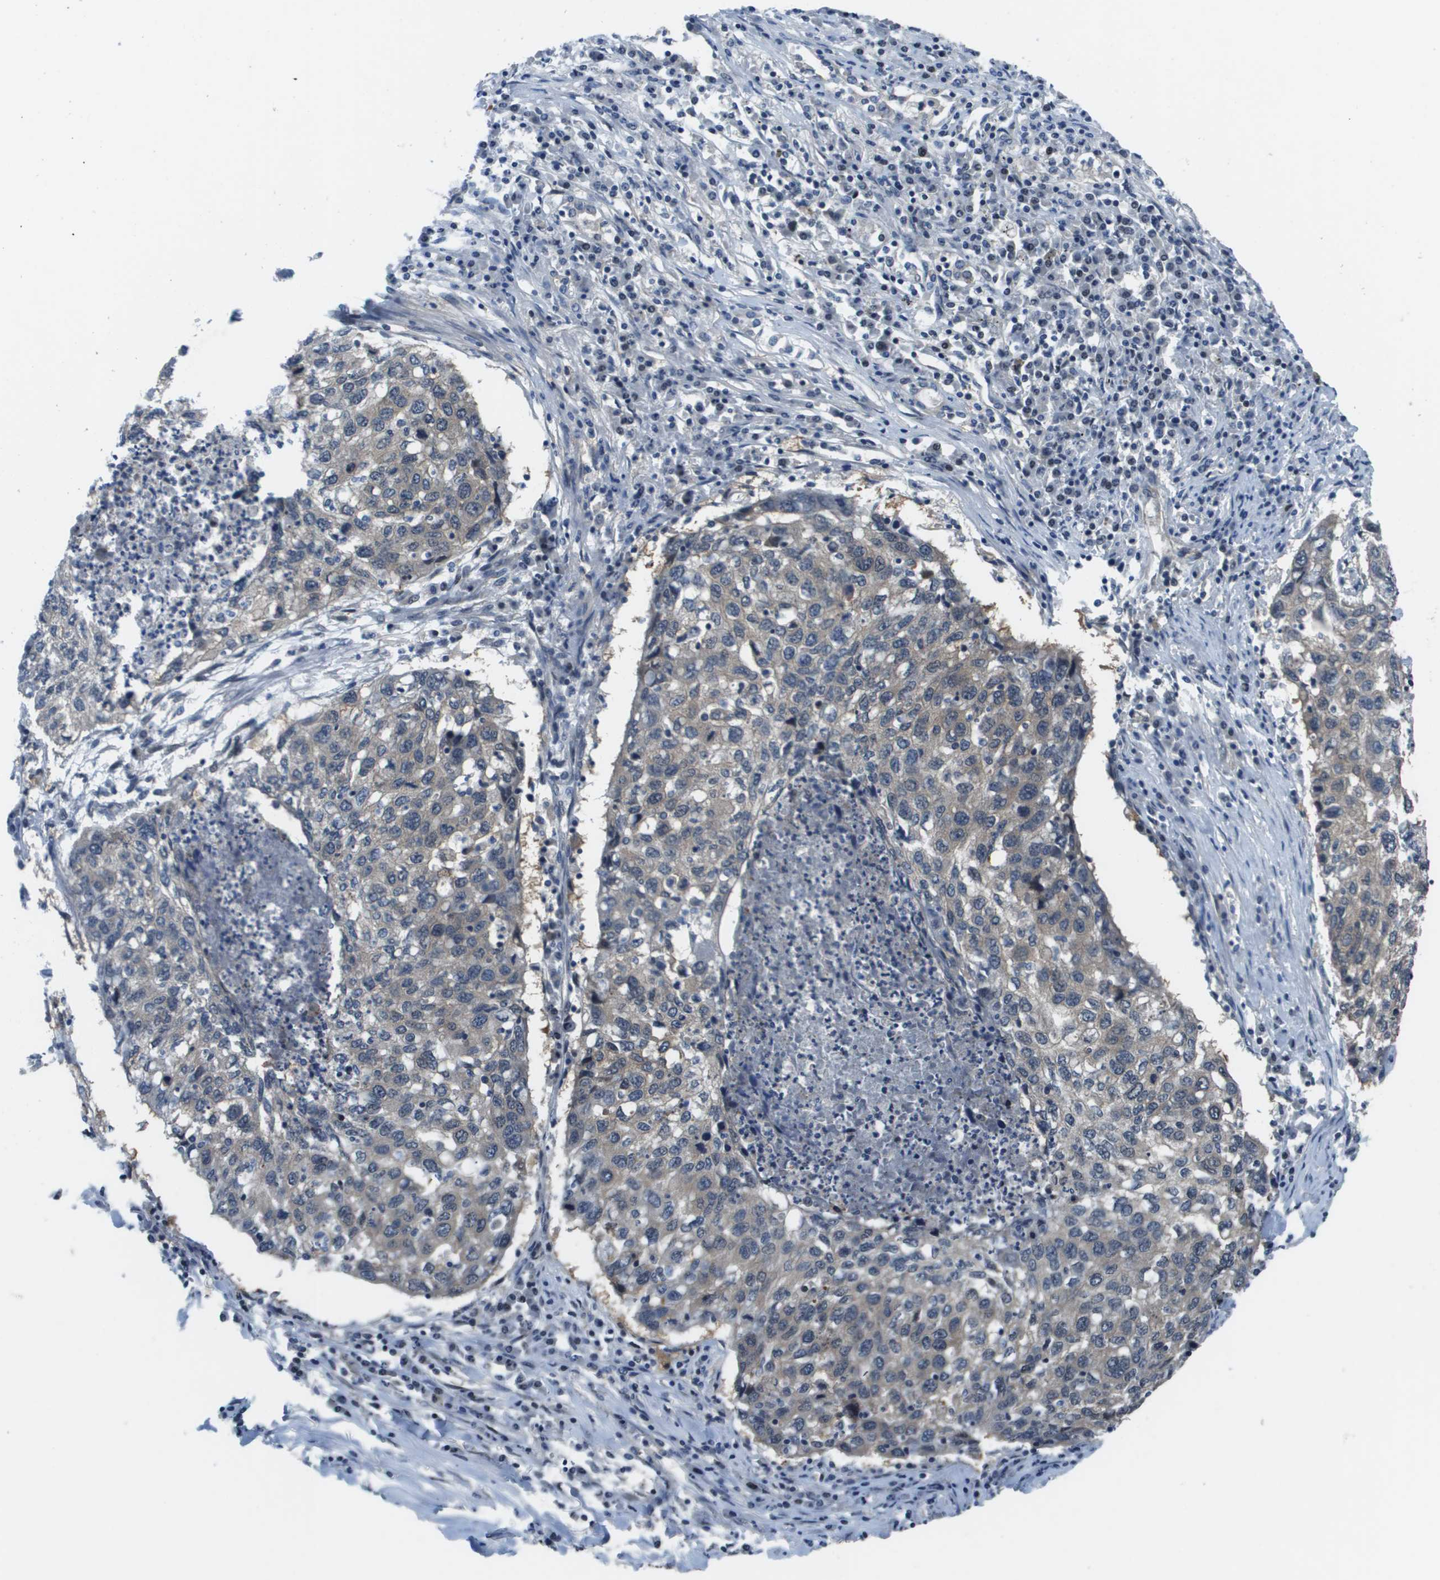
{"staining": {"intensity": "weak", "quantity": ">75%", "location": "cytoplasmic/membranous"}, "tissue": "lung cancer", "cell_type": "Tumor cells", "image_type": "cancer", "snomed": [{"axis": "morphology", "description": "Squamous cell carcinoma, NOS"}, {"axis": "topography", "description": "Lung"}], "caption": "Squamous cell carcinoma (lung) stained with DAB IHC displays low levels of weak cytoplasmic/membranous staining in about >75% of tumor cells.", "gene": "ENPP5", "patient": {"sex": "female", "age": 63}}